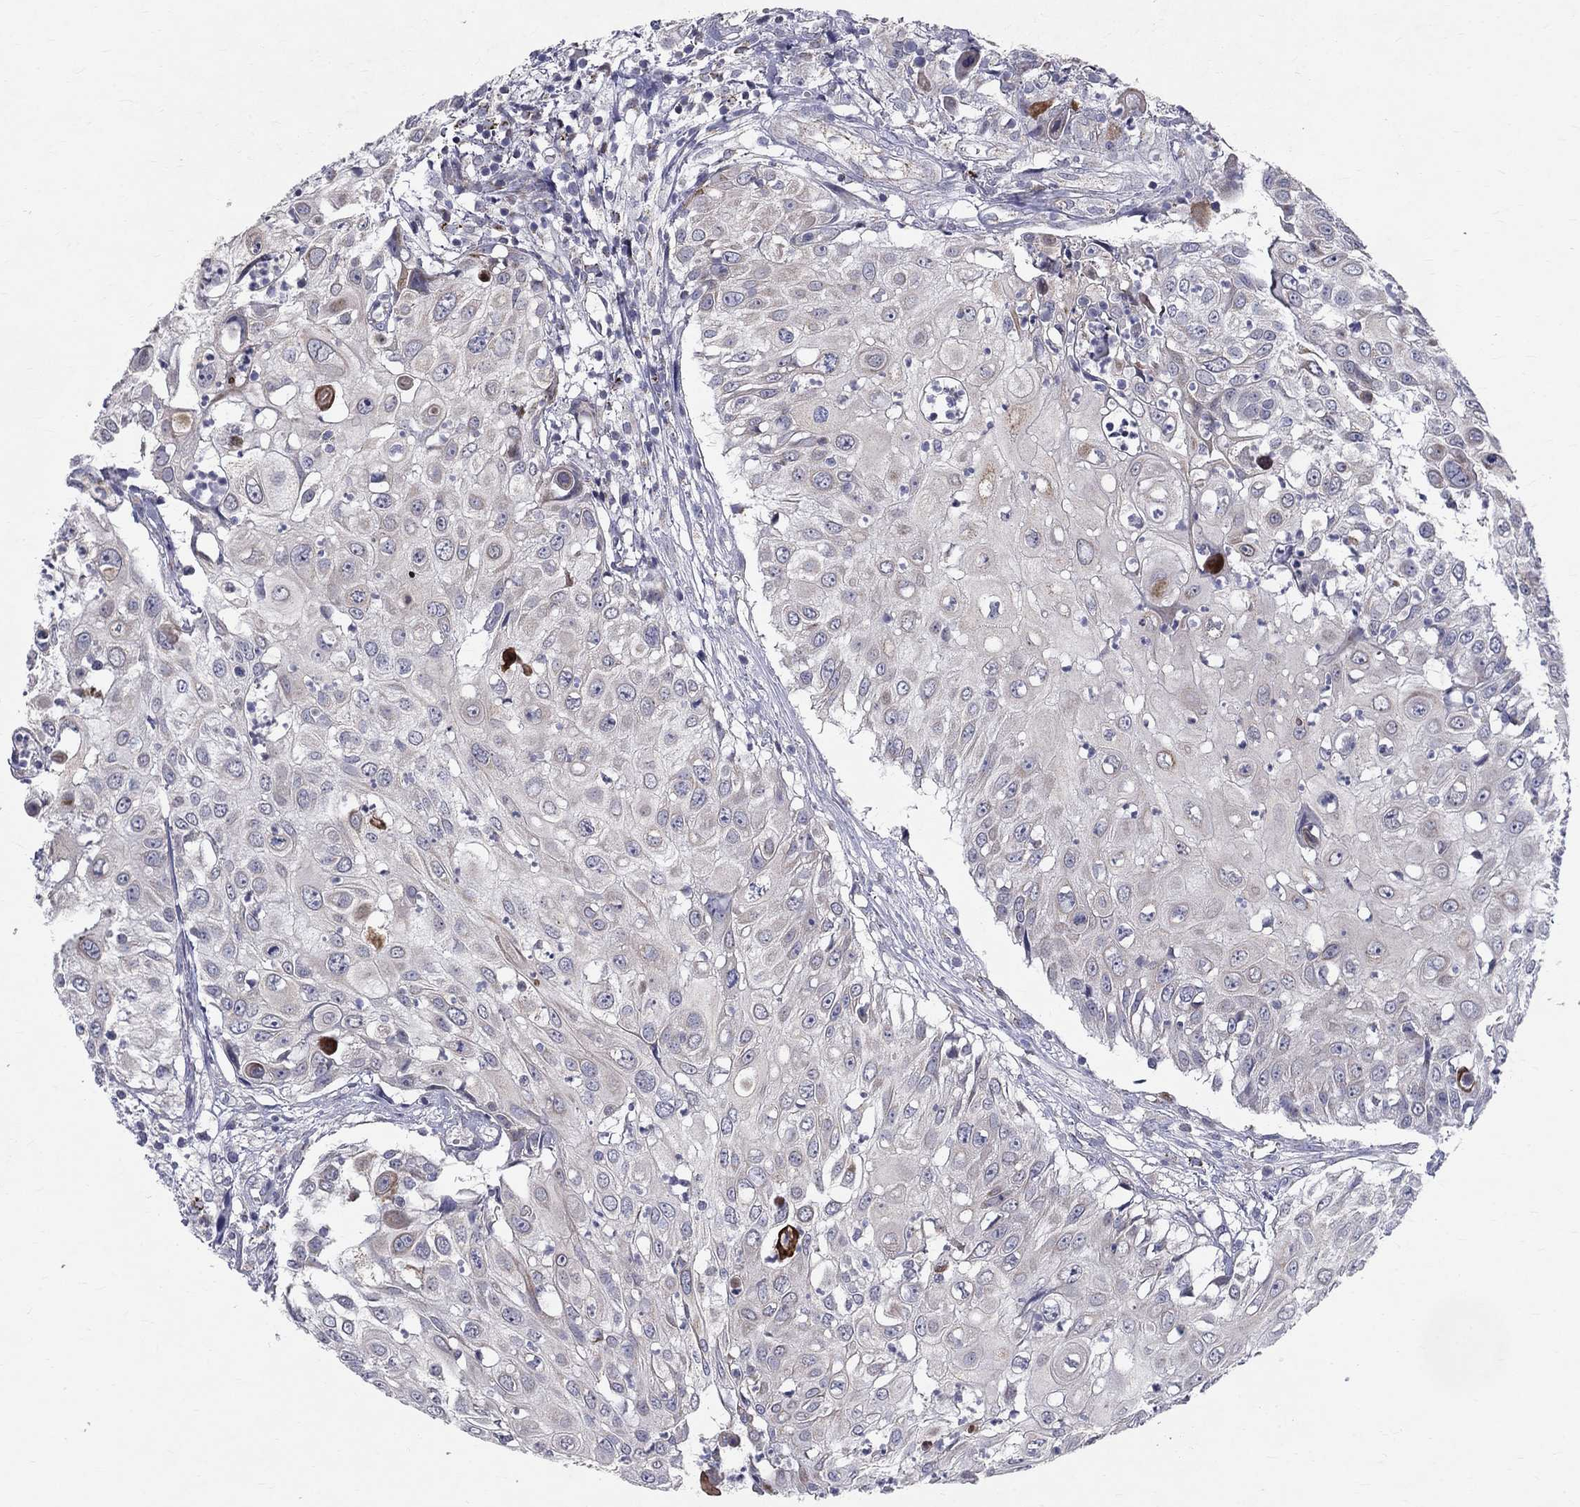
{"staining": {"intensity": "negative", "quantity": "none", "location": "none"}, "tissue": "urothelial cancer", "cell_type": "Tumor cells", "image_type": "cancer", "snomed": [{"axis": "morphology", "description": "Urothelial carcinoma, High grade"}, {"axis": "topography", "description": "Urinary bladder"}], "caption": "Tumor cells are negative for protein expression in human urothelial carcinoma (high-grade).", "gene": "SLC4A10", "patient": {"sex": "female", "age": 79}}